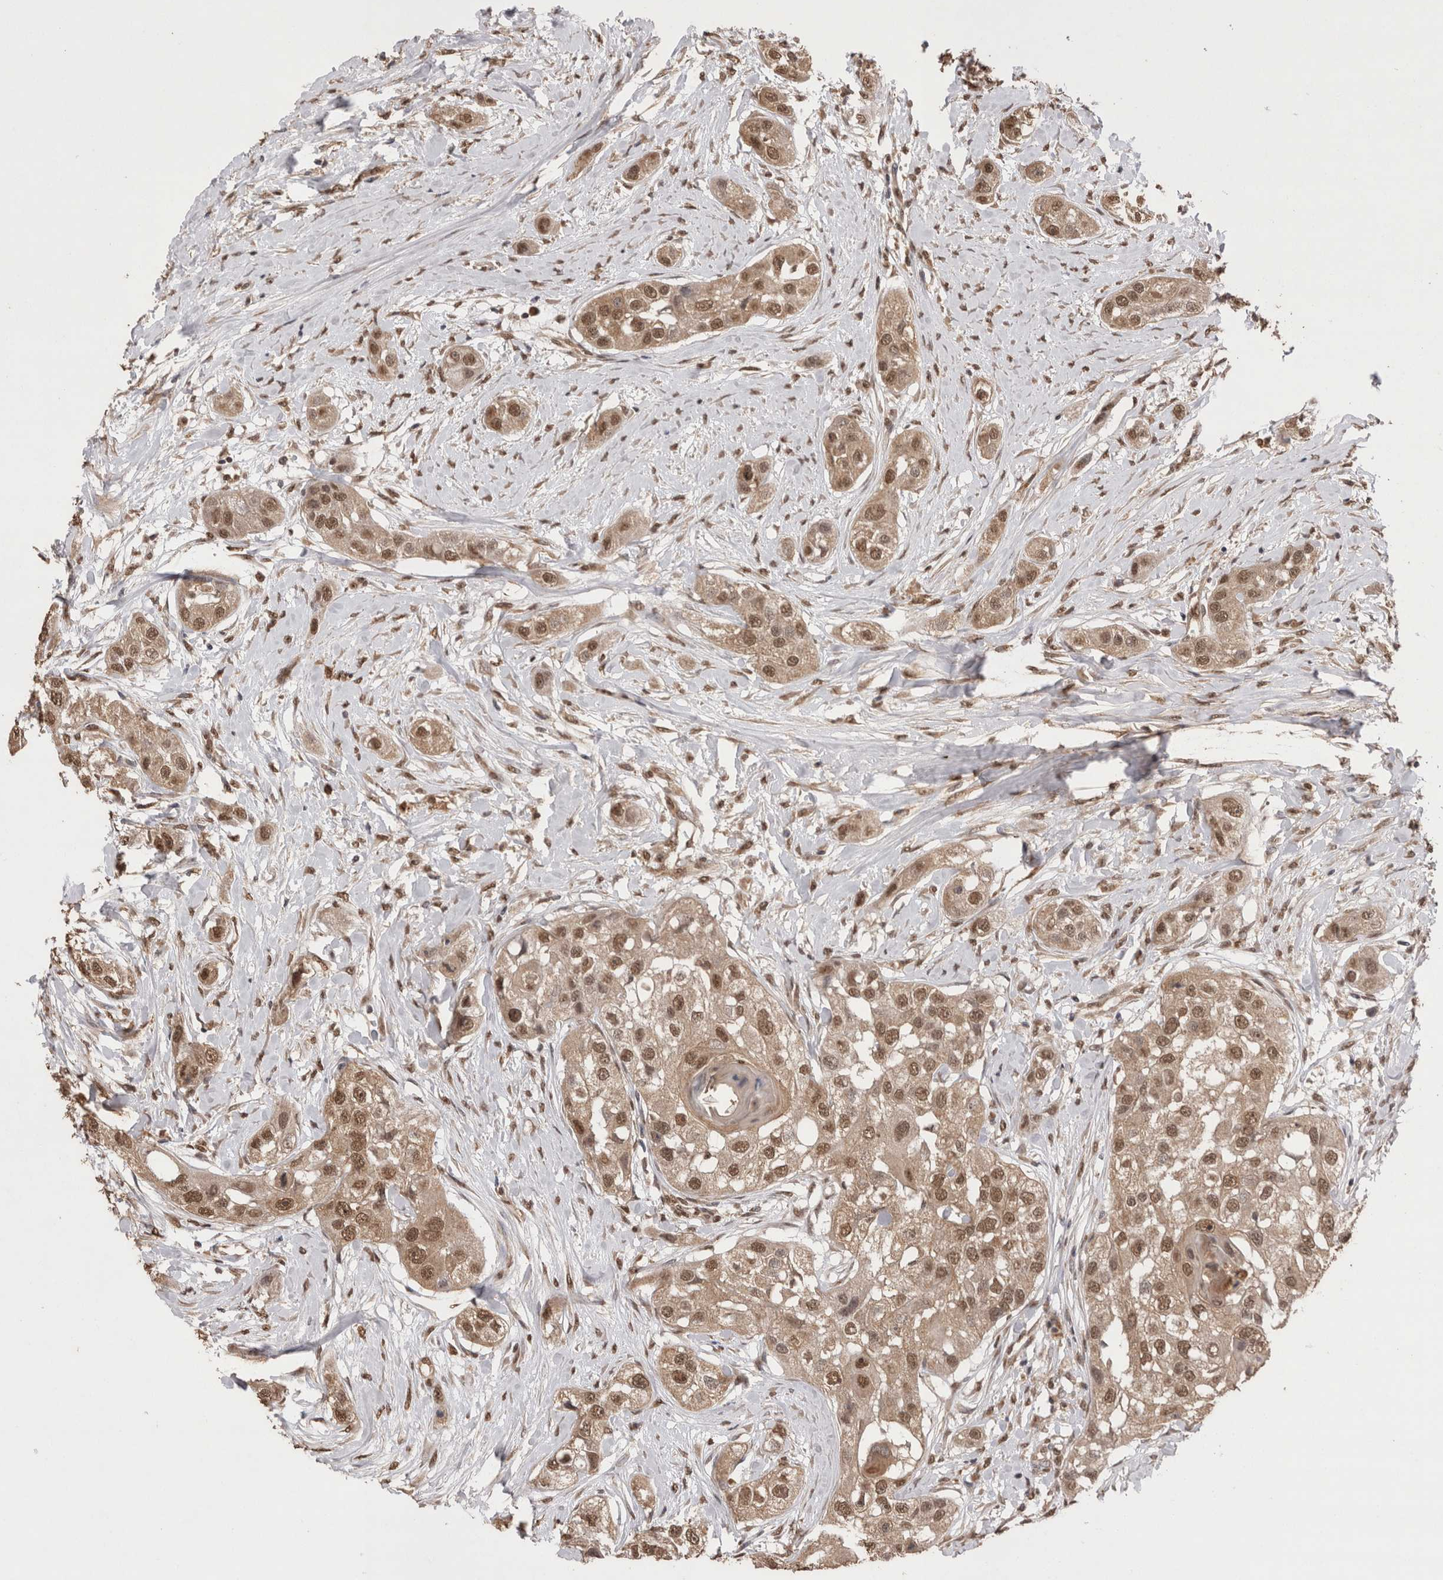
{"staining": {"intensity": "moderate", "quantity": ">75%", "location": "nuclear"}, "tissue": "head and neck cancer", "cell_type": "Tumor cells", "image_type": "cancer", "snomed": [{"axis": "morphology", "description": "Normal tissue, NOS"}, {"axis": "morphology", "description": "Squamous cell carcinoma, NOS"}, {"axis": "topography", "description": "Skeletal muscle"}, {"axis": "topography", "description": "Head-Neck"}], "caption": "Head and neck cancer (squamous cell carcinoma) stained with a brown dye demonstrates moderate nuclear positive expression in about >75% of tumor cells.", "gene": "GRK5", "patient": {"sex": "male", "age": 51}}